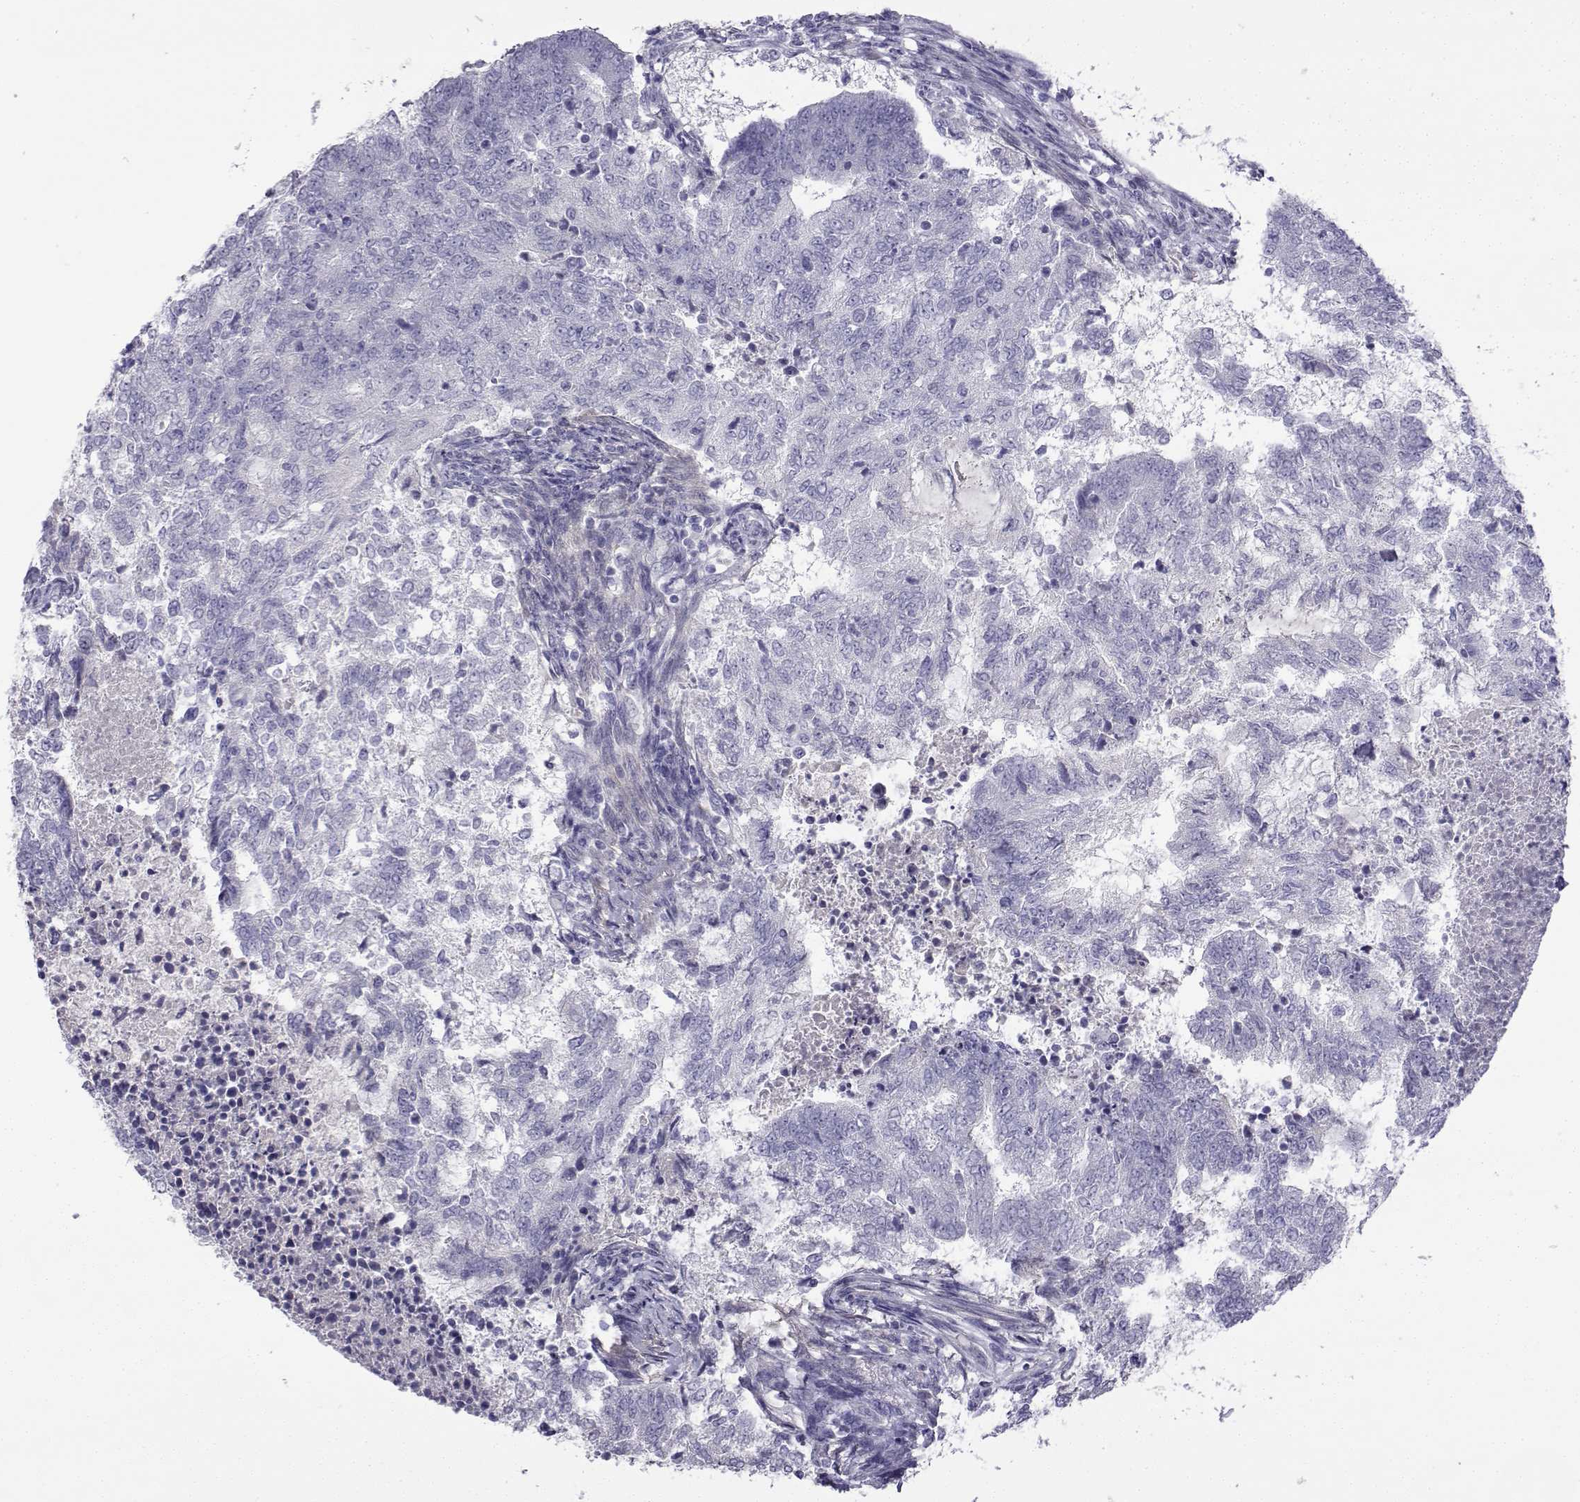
{"staining": {"intensity": "negative", "quantity": "none", "location": "none"}, "tissue": "endometrial cancer", "cell_type": "Tumor cells", "image_type": "cancer", "snomed": [{"axis": "morphology", "description": "Adenocarcinoma, NOS"}, {"axis": "topography", "description": "Endometrium"}], "caption": "This is an immunohistochemistry image of human endometrial adenocarcinoma. There is no positivity in tumor cells.", "gene": "SPACA7", "patient": {"sex": "female", "age": 65}}